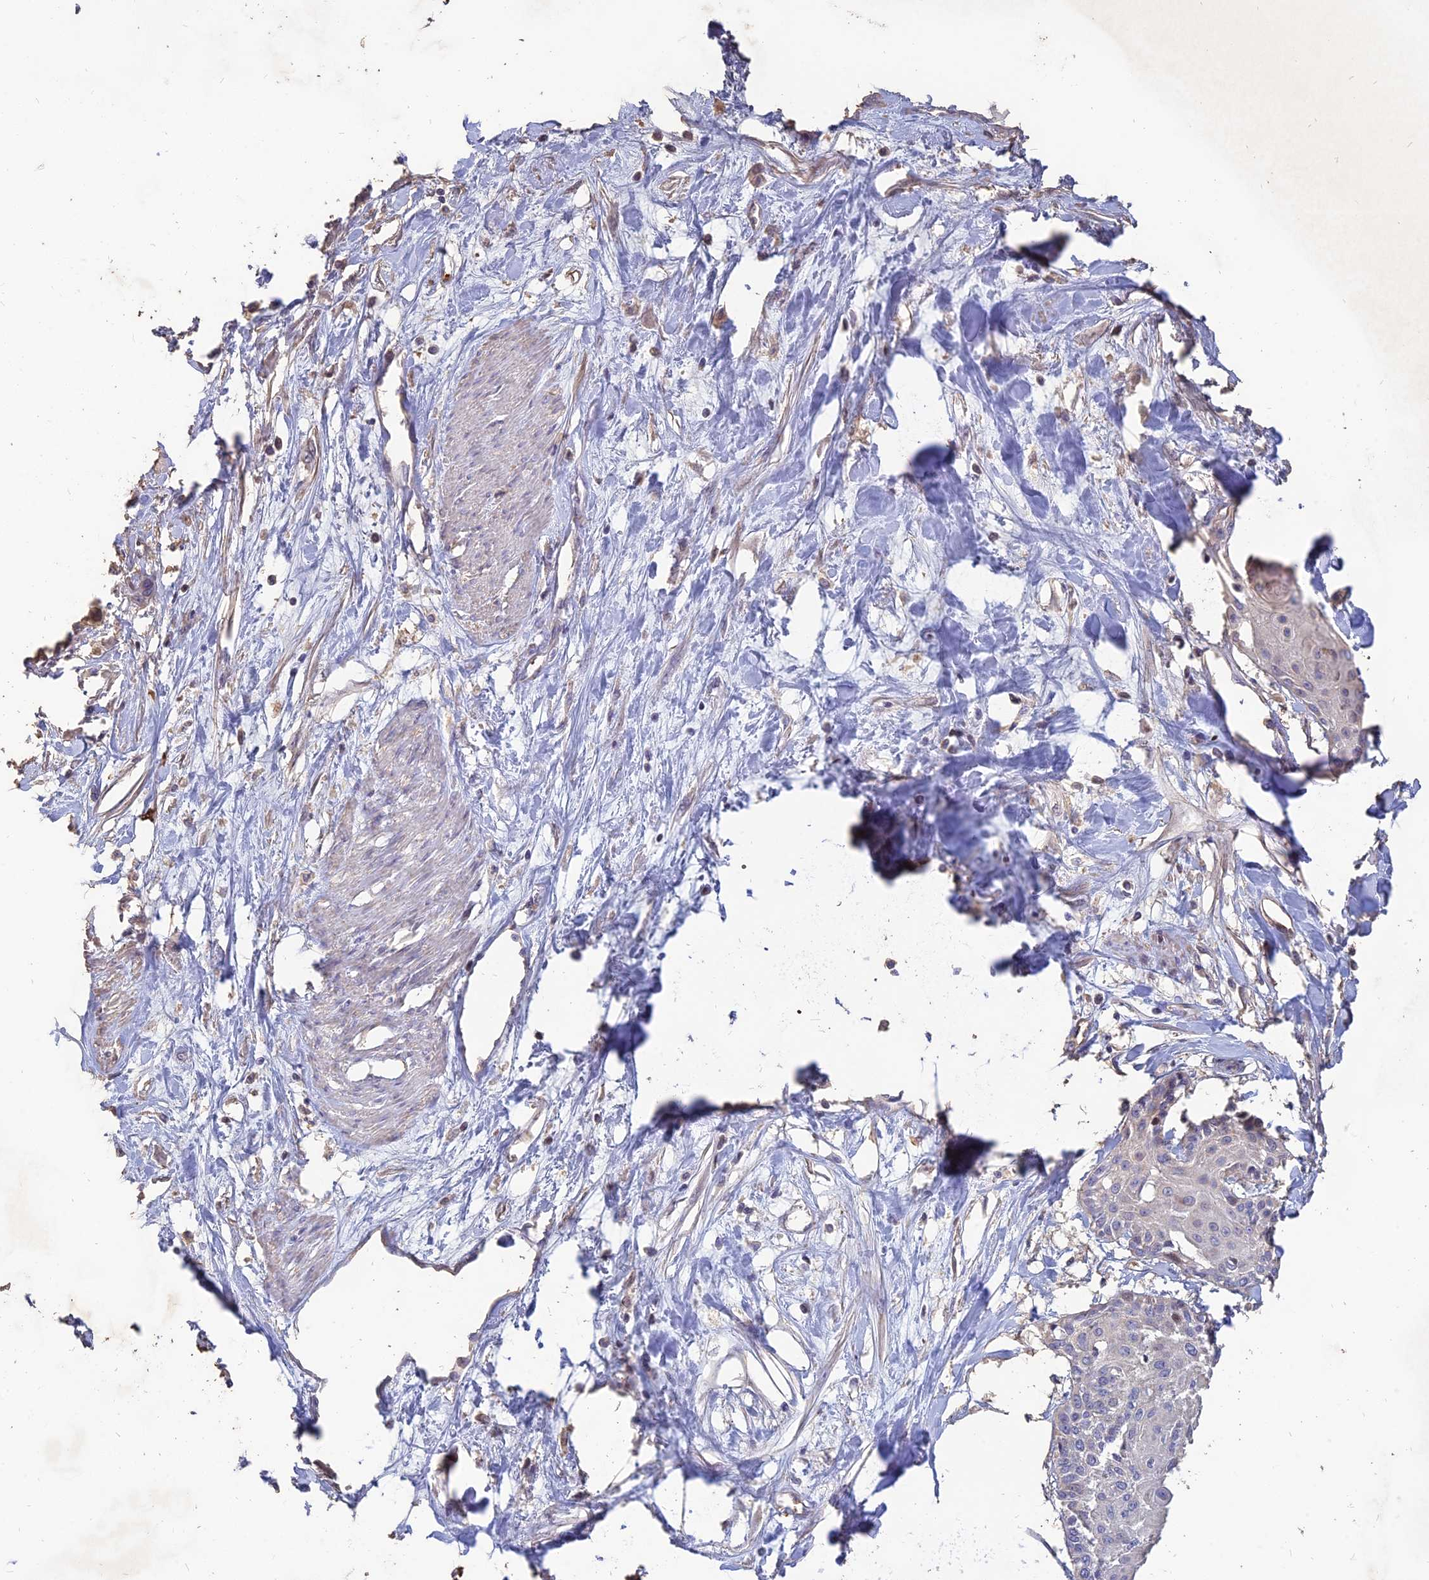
{"staining": {"intensity": "negative", "quantity": "none", "location": "none"}, "tissue": "cervical cancer", "cell_type": "Tumor cells", "image_type": "cancer", "snomed": [{"axis": "morphology", "description": "Squamous cell carcinoma, NOS"}, {"axis": "topography", "description": "Cervix"}], "caption": "Immunohistochemistry of cervical squamous cell carcinoma reveals no positivity in tumor cells.", "gene": "HHAT", "patient": {"sex": "female", "age": 57}}